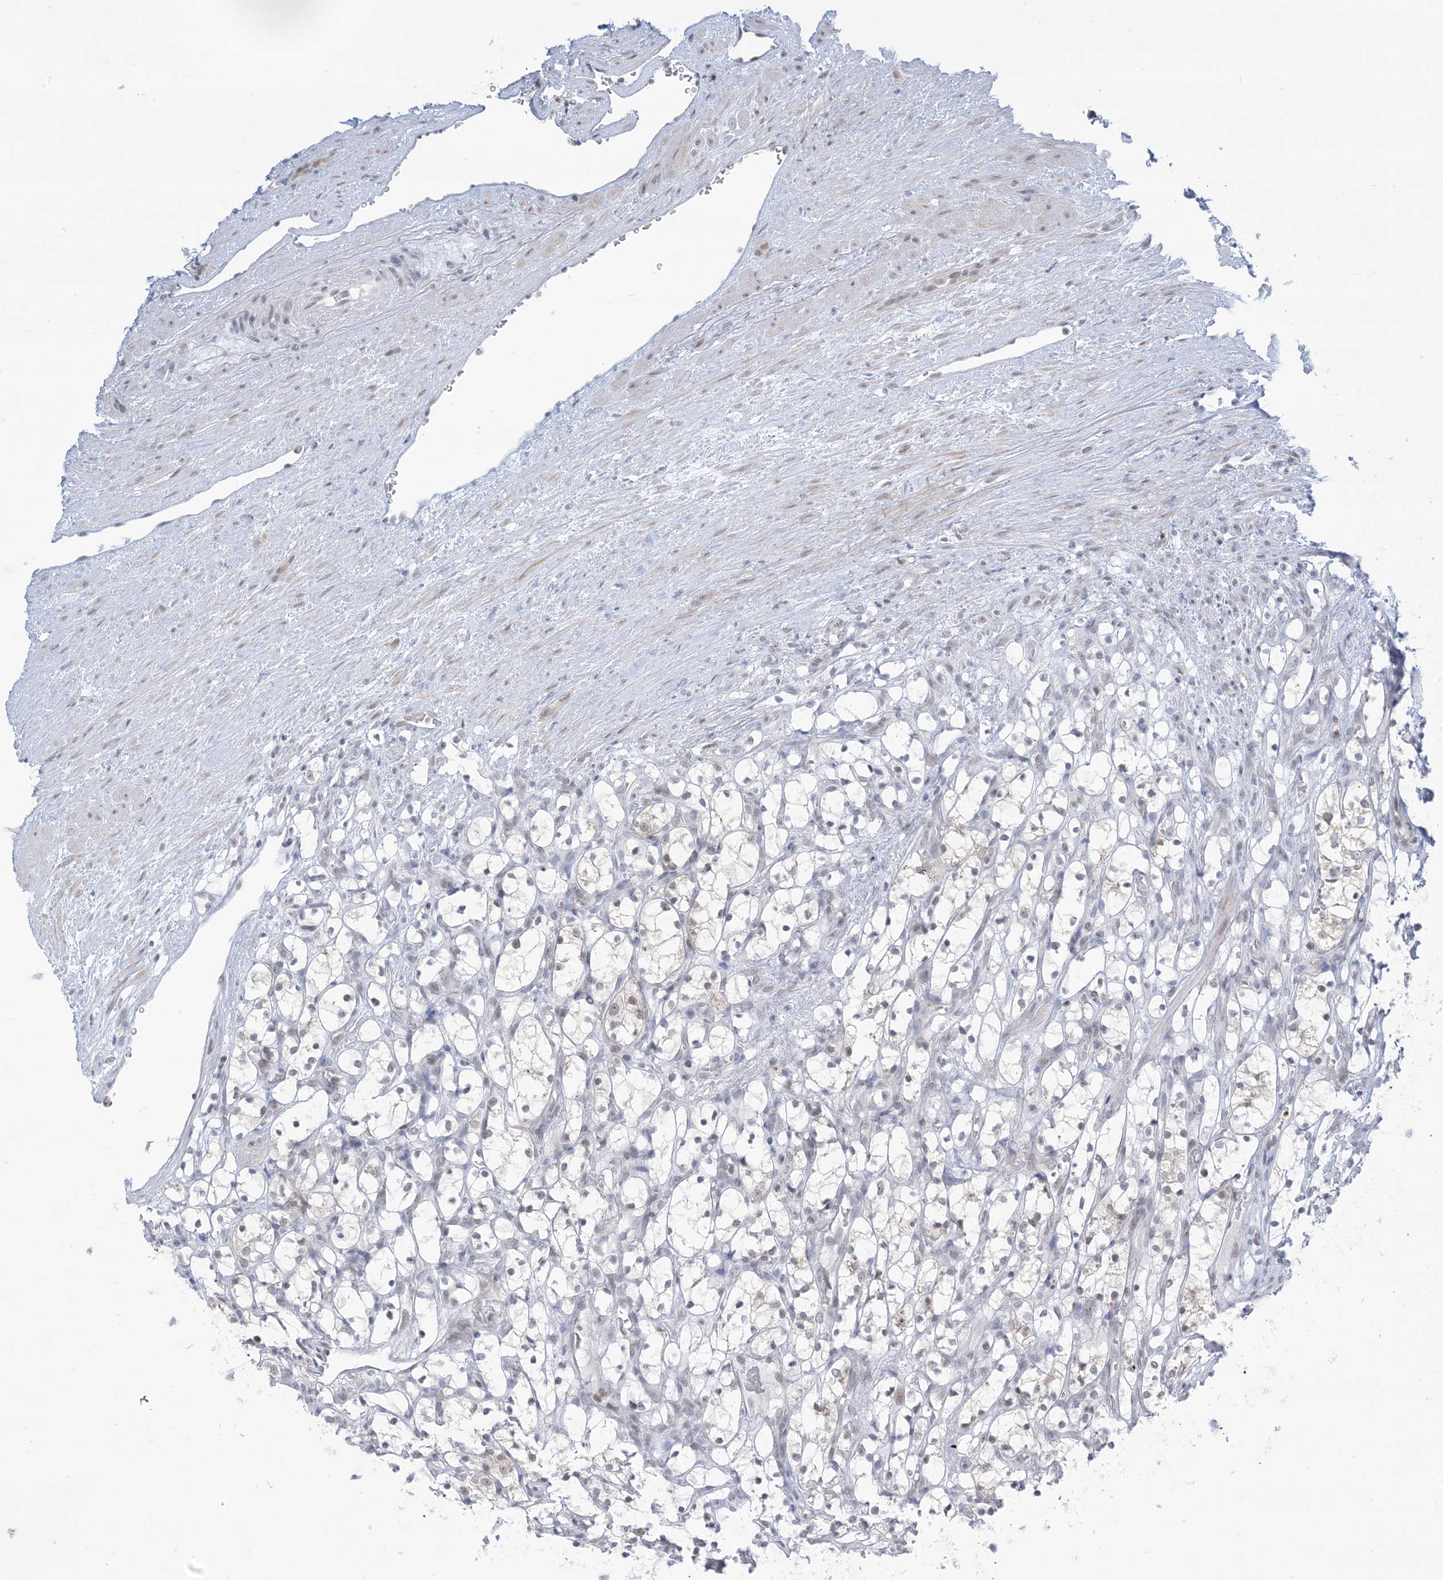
{"staining": {"intensity": "negative", "quantity": "none", "location": "none"}, "tissue": "renal cancer", "cell_type": "Tumor cells", "image_type": "cancer", "snomed": [{"axis": "morphology", "description": "Adenocarcinoma, NOS"}, {"axis": "topography", "description": "Kidney"}], "caption": "Immunohistochemistry of renal adenocarcinoma displays no expression in tumor cells.", "gene": "TFPT", "patient": {"sex": "female", "age": 69}}